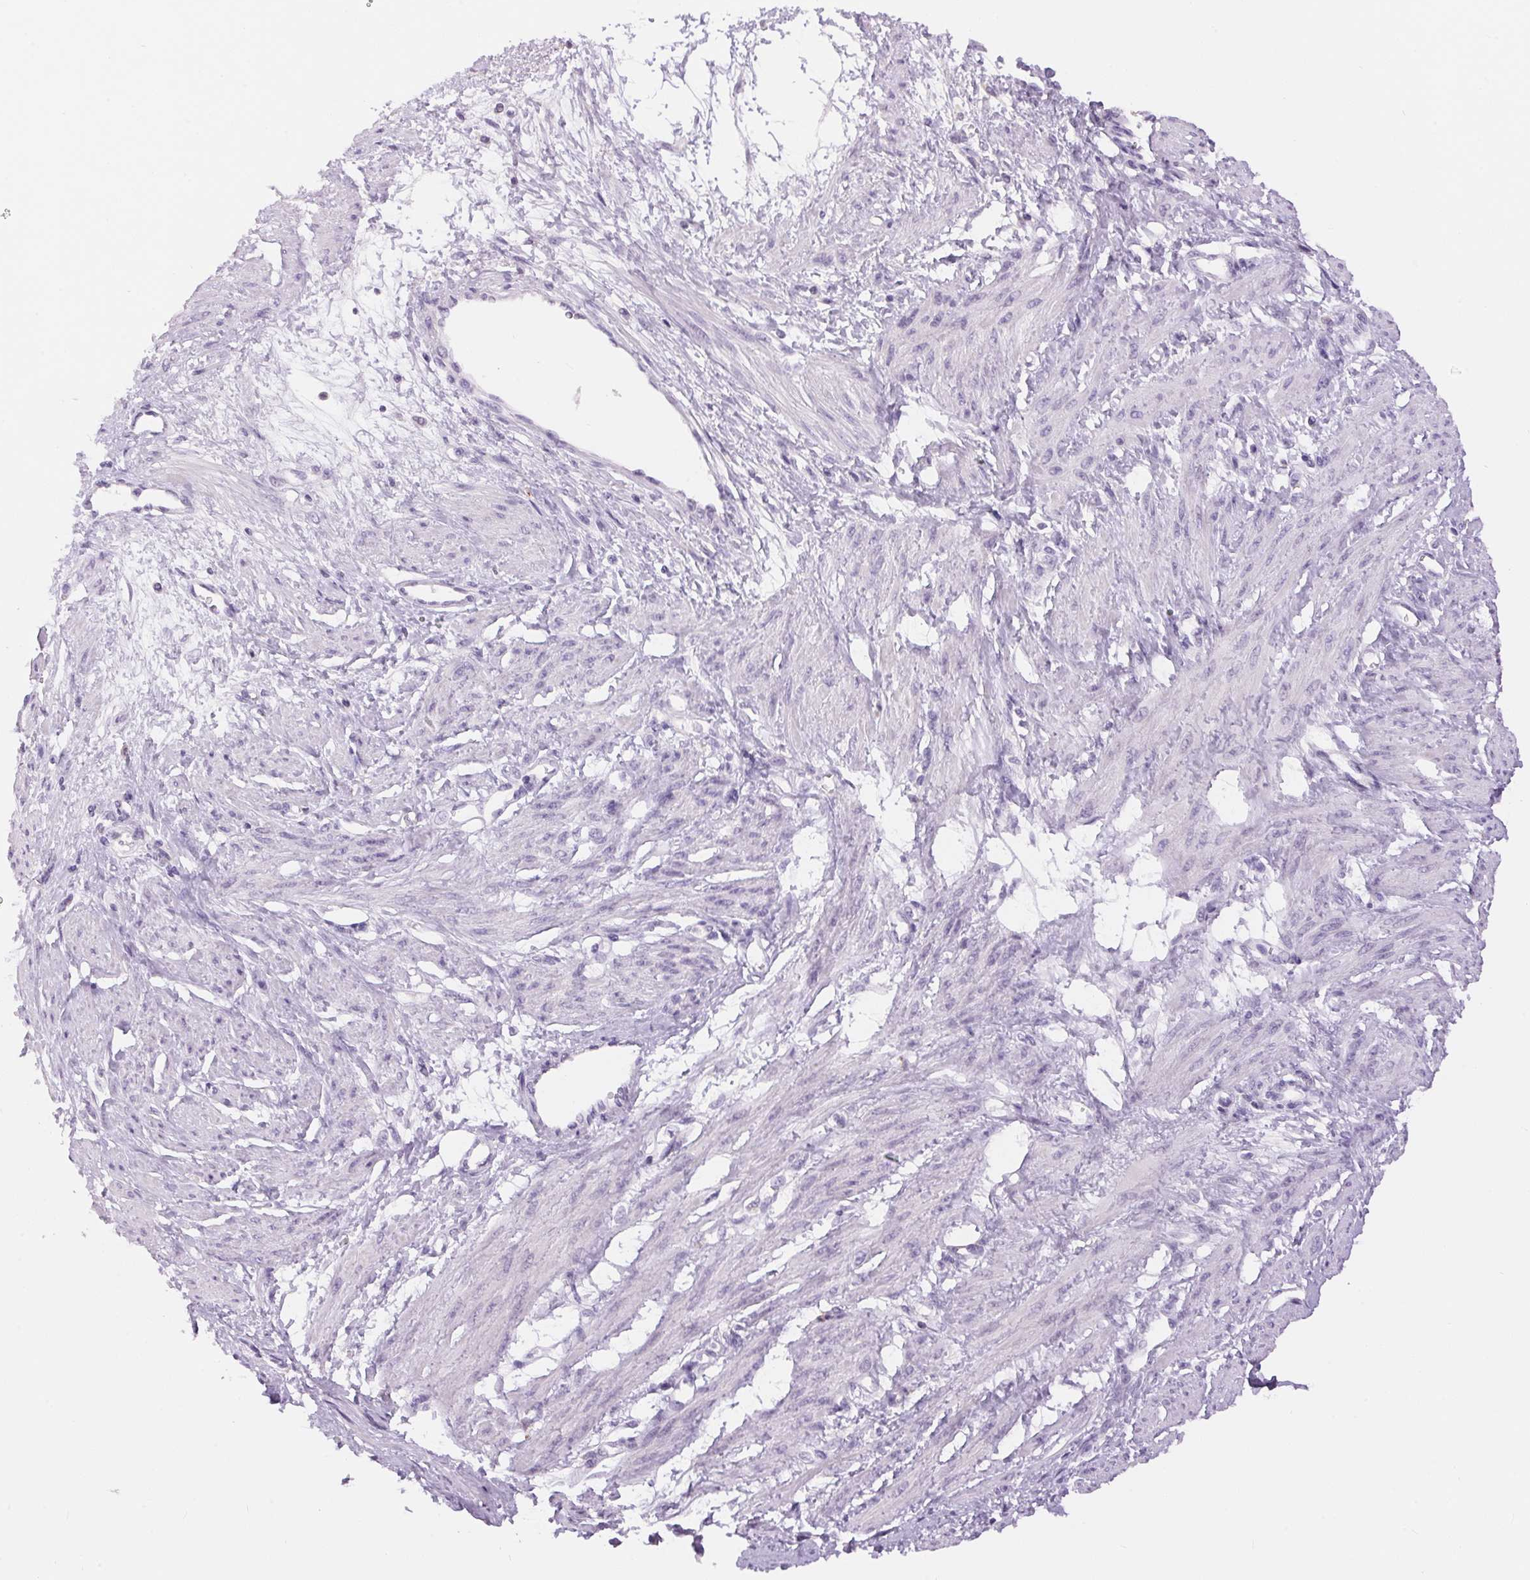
{"staining": {"intensity": "negative", "quantity": "none", "location": "none"}, "tissue": "smooth muscle", "cell_type": "Smooth muscle cells", "image_type": "normal", "snomed": [{"axis": "morphology", "description": "Normal tissue, NOS"}, {"axis": "topography", "description": "Smooth muscle"}, {"axis": "topography", "description": "Uterus"}], "caption": "IHC of benign smooth muscle displays no staining in smooth muscle cells.", "gene": "PNLIPRP3", "patient": {"sex": "female", "age": 39}}